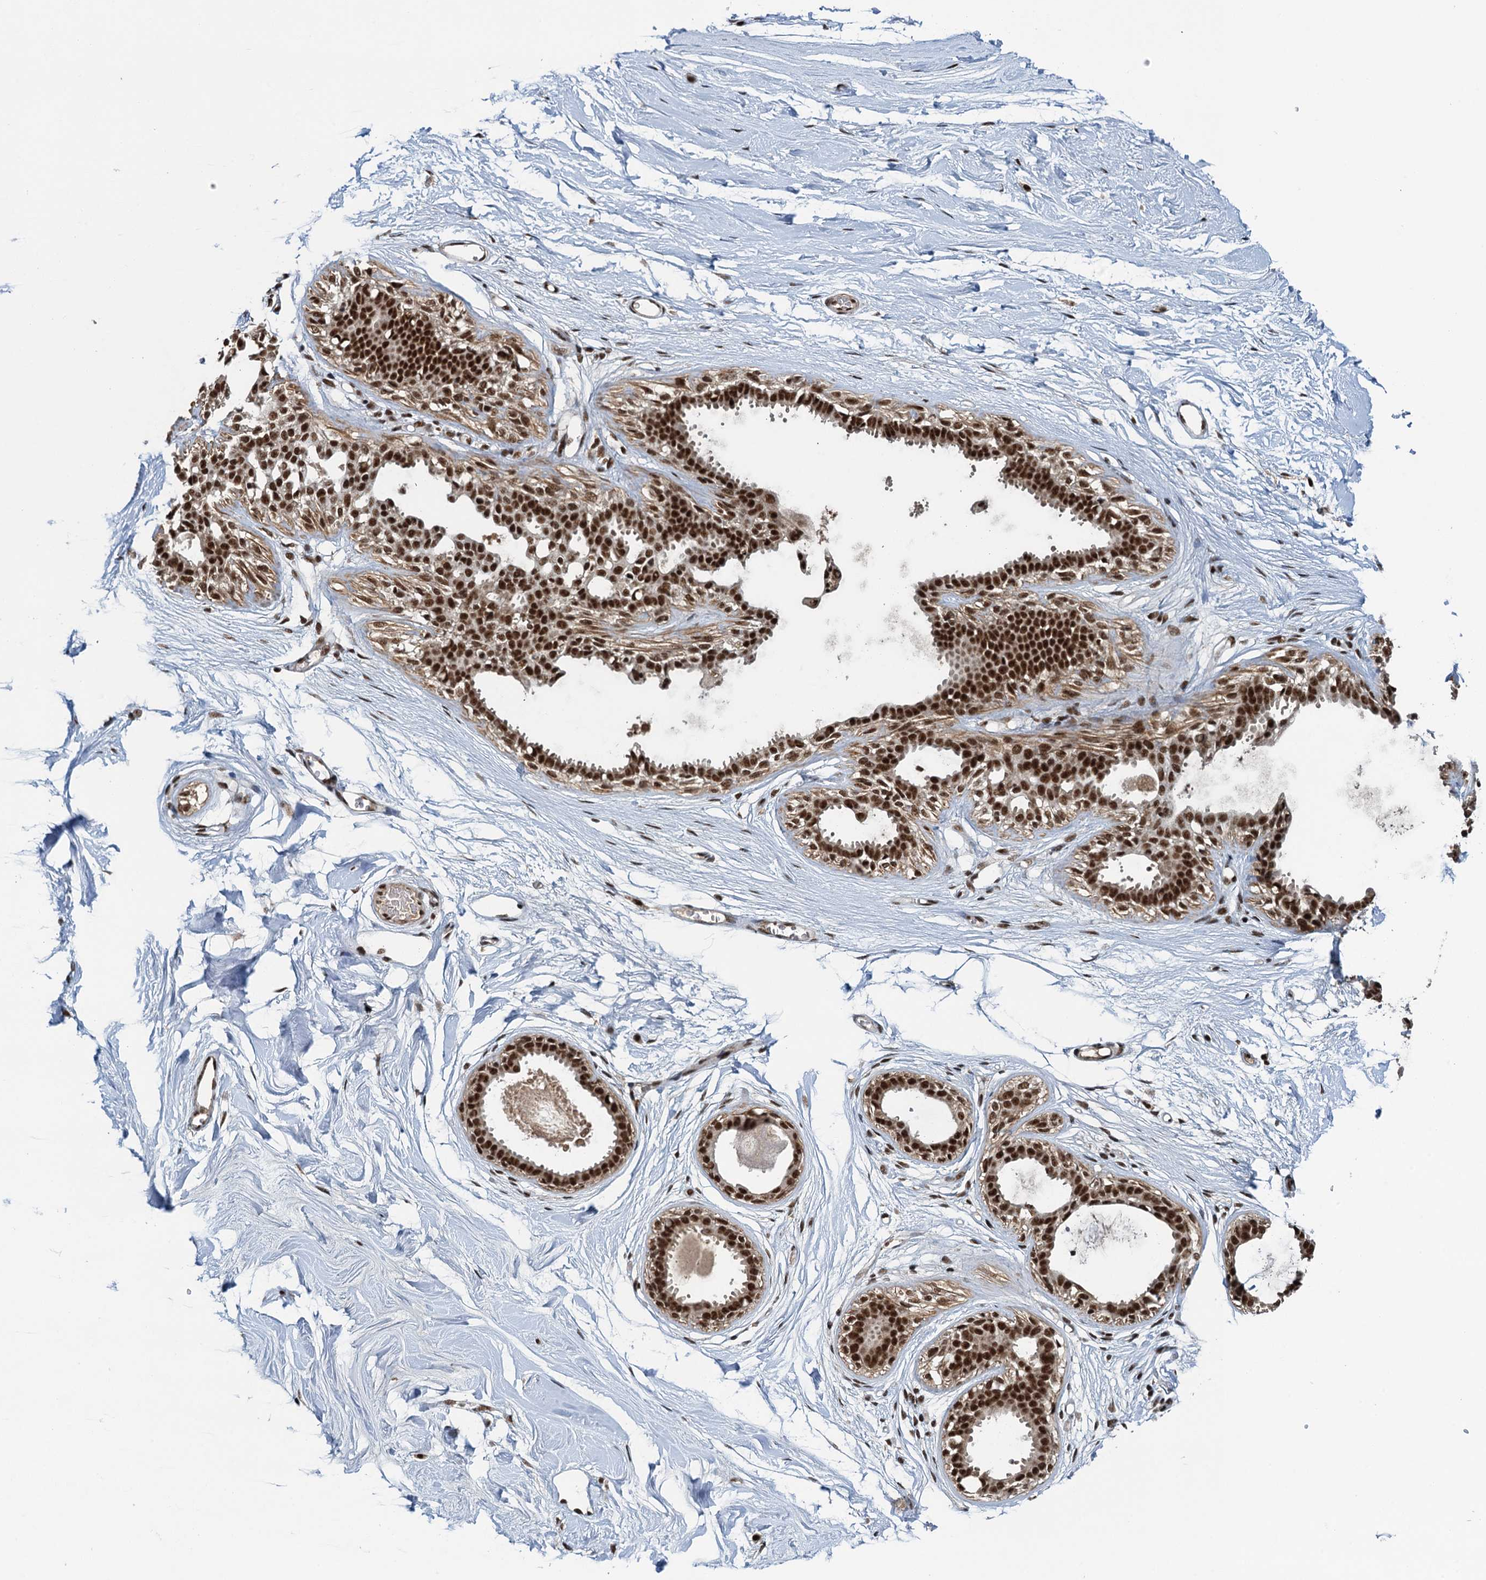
{"staining": {"intensity": "strong", "quantity": ">75%", "location": "nuclear"}, "tissue": "breast", "cell_type": "Adipocytes", "image_type": "normal", "snomed": [{"axis": "morphology", "description": "Normal tissue, NOS"}, {"axis": "topography", "description": "Breast"}], "caption": "An image showing strong nuclear staining in approximately >75% of adipocytes in benign breast, as visualized by brown immunohistochemical staining.", "gene": "ZC3H18", "patient": {"sex": "female", "age": 45}}